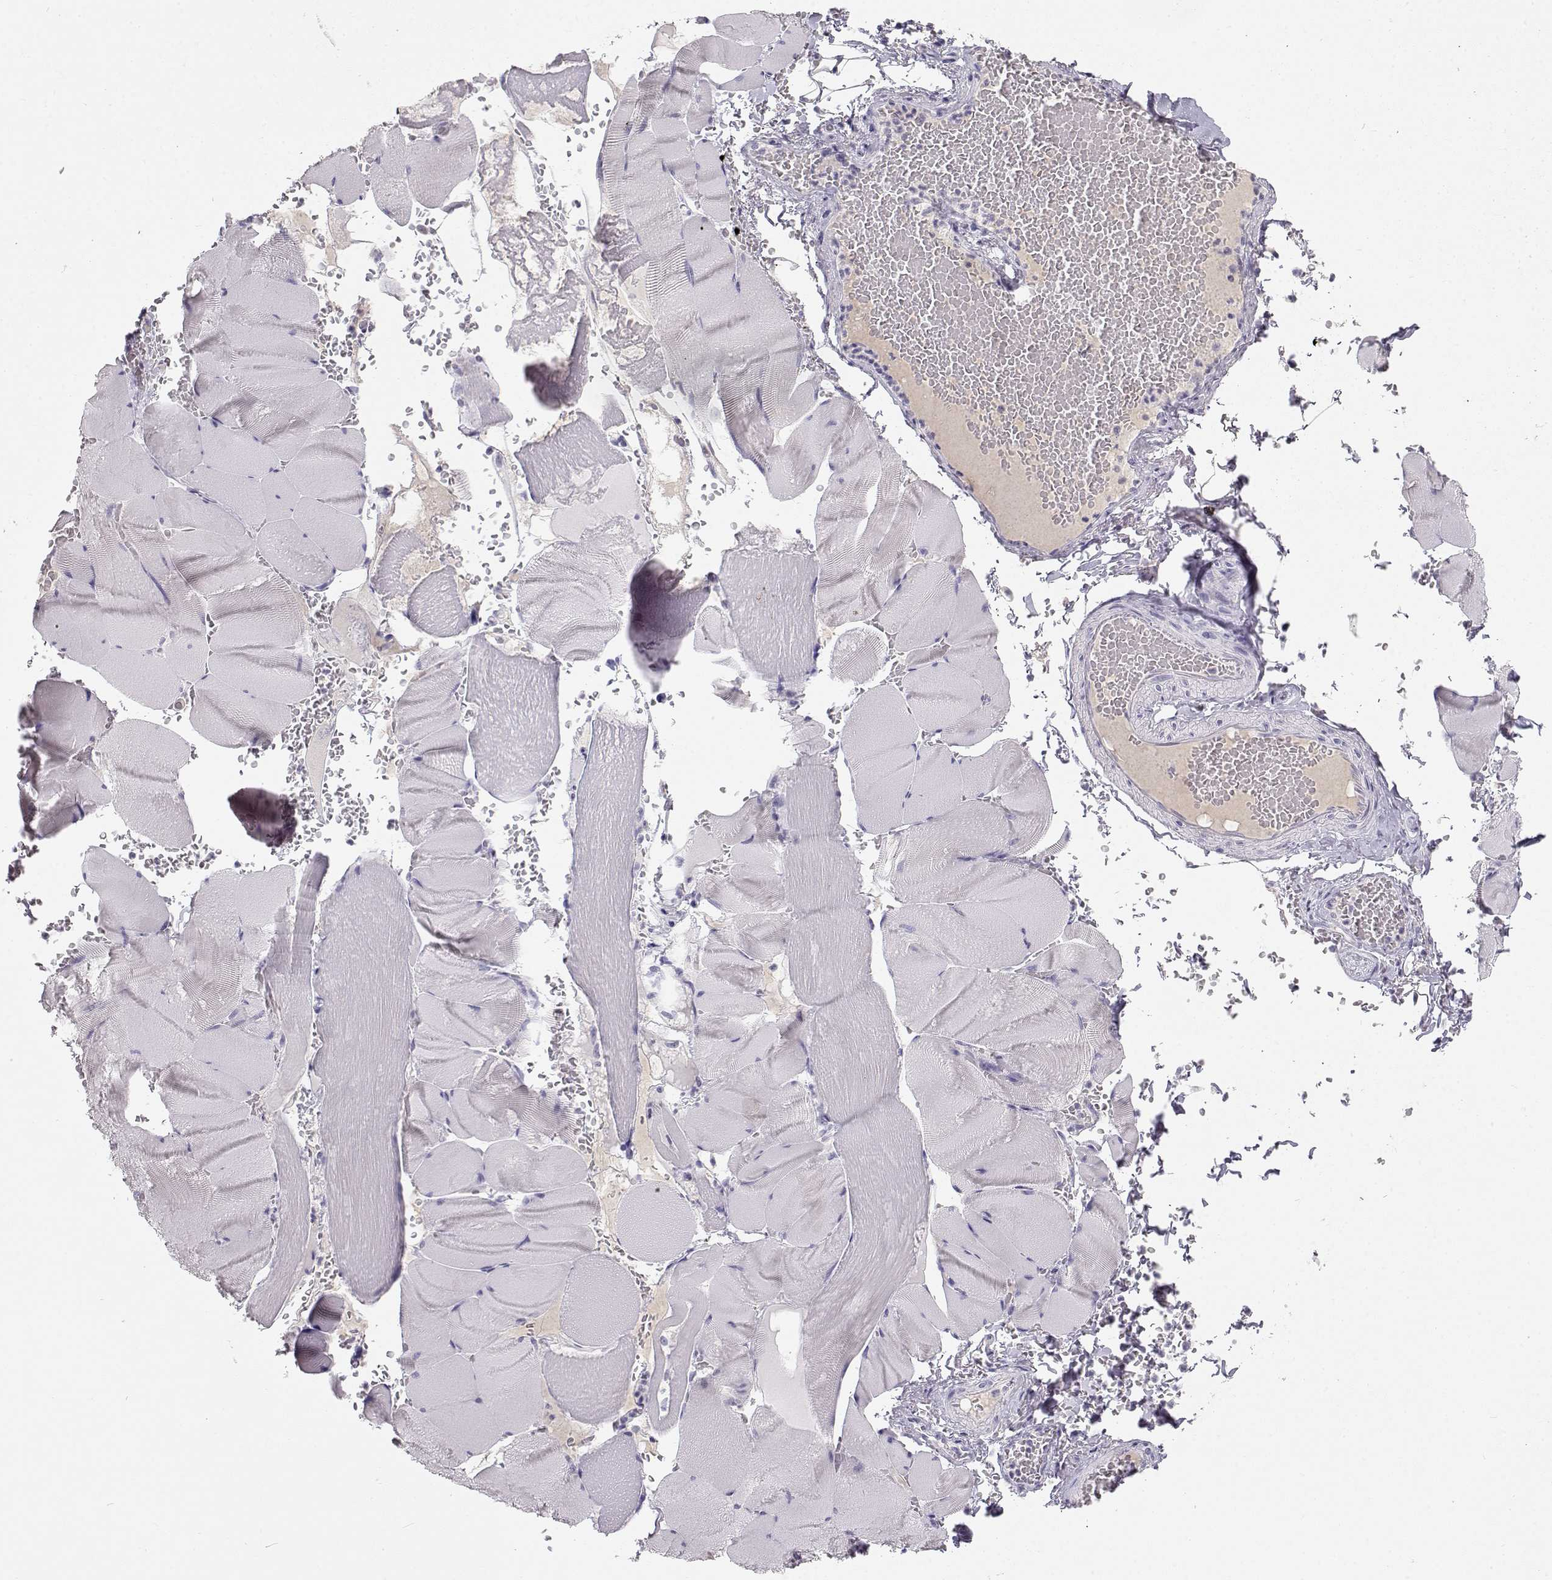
{"staining": {"intensity": "negative", "quantity": "none", "location": "none"}, "tissue": "skeletal muscle", "cell_type": "Myocytes", "image_type": "normal", "snomed": [{"axis": "morphology", "description": "Normal tissue, NOS"}, {"axis": "topography", "description": "Skeletal muscle"}], "caption": "Immunohistochemical staining of unremarkable skeletal muscle shows no significant expression in myocytes.", "gene": "OPN5", "patient": {"sex": "male", "age": 56}}